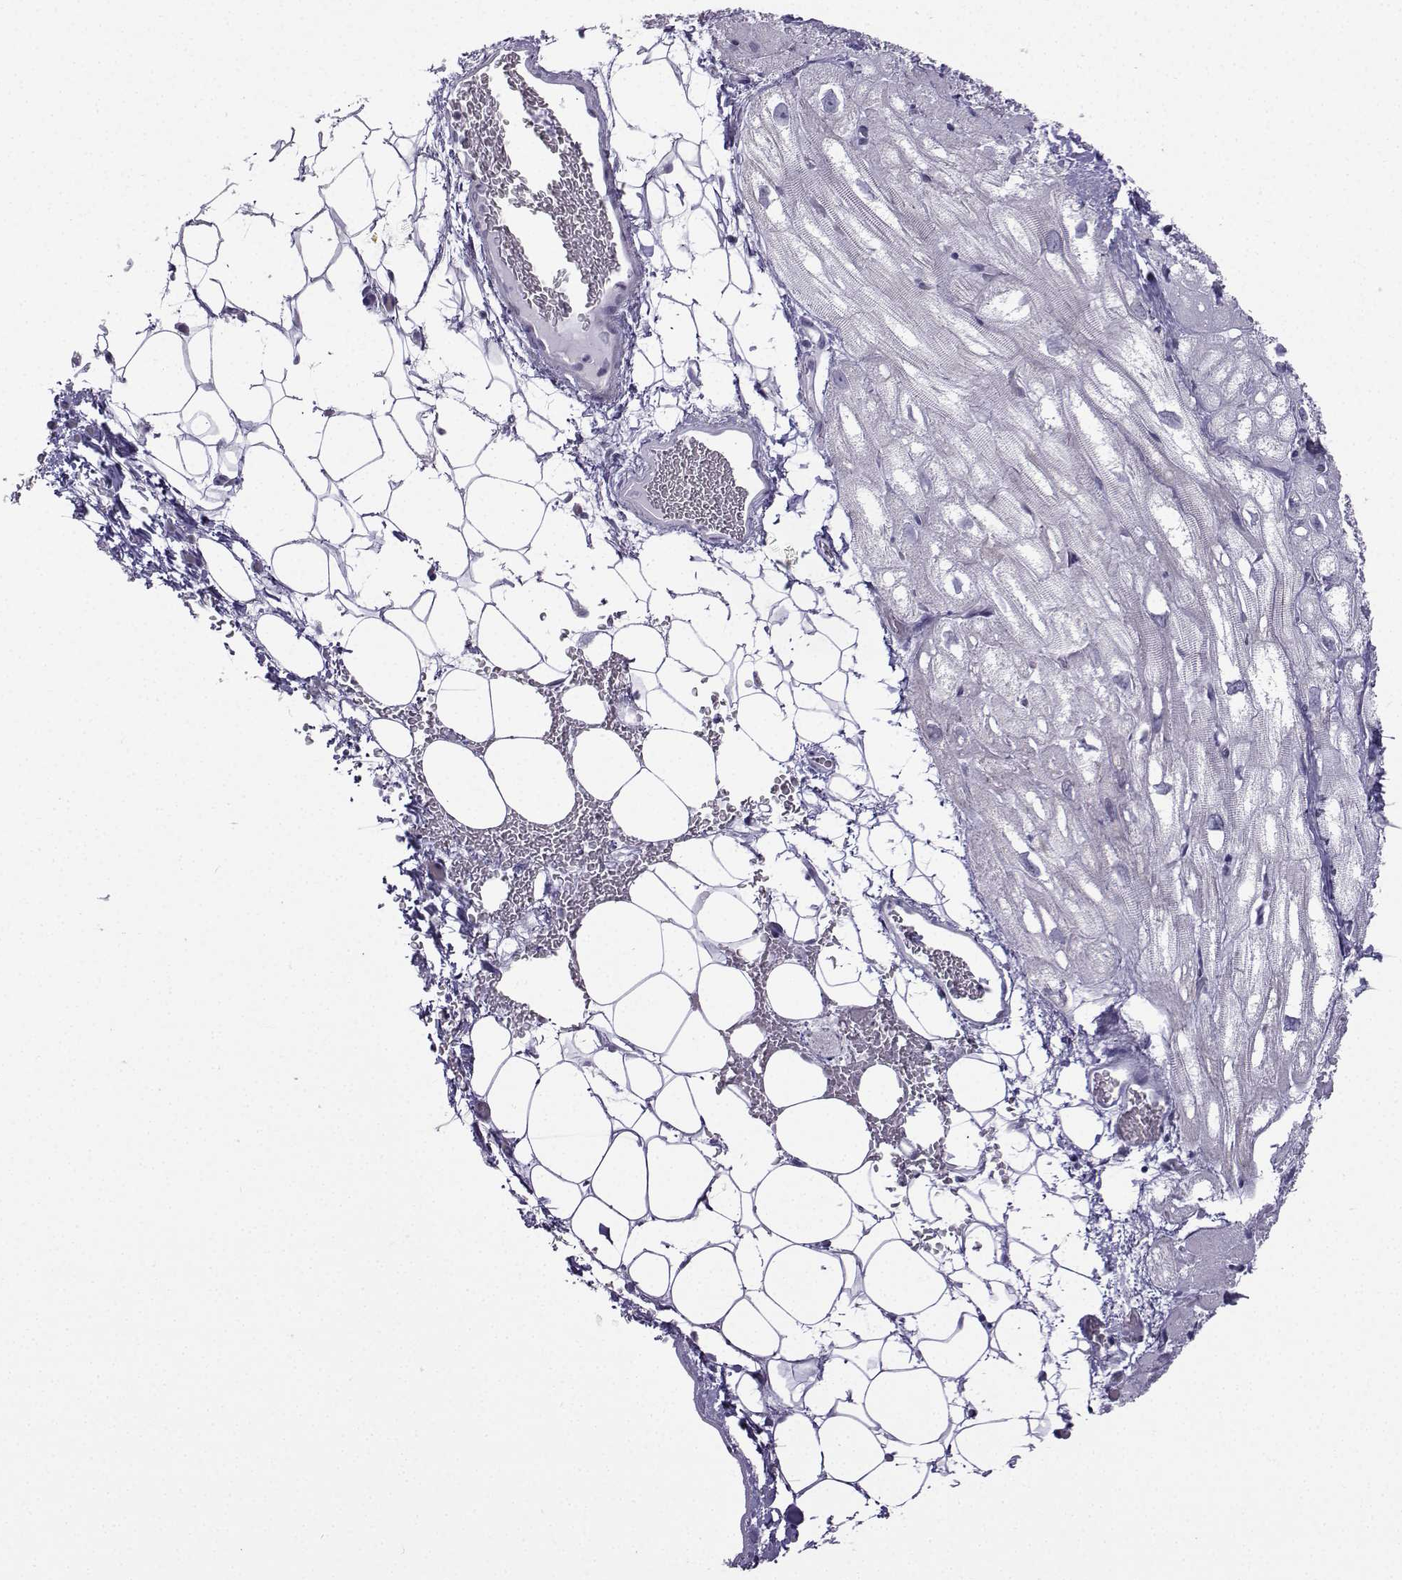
{"staining": {"intensity": "negative", "quantity": "none", "location": "none"}, "tissue": "heart muscle", "cell_type": "Cardiomyocytes", "image_type": "normal", "snomed": [{"axis": "morphology", "description": "Normal tissue, NOS"}, {"axis": "topography", "description": "Heart"}], "caption": "Immunohistochemistry (IHC) of benign heart muscle reveals no expression in cardiomyocytes.", "gene": "CFAP53", "patient": {"sex": "male", "age": 61}}